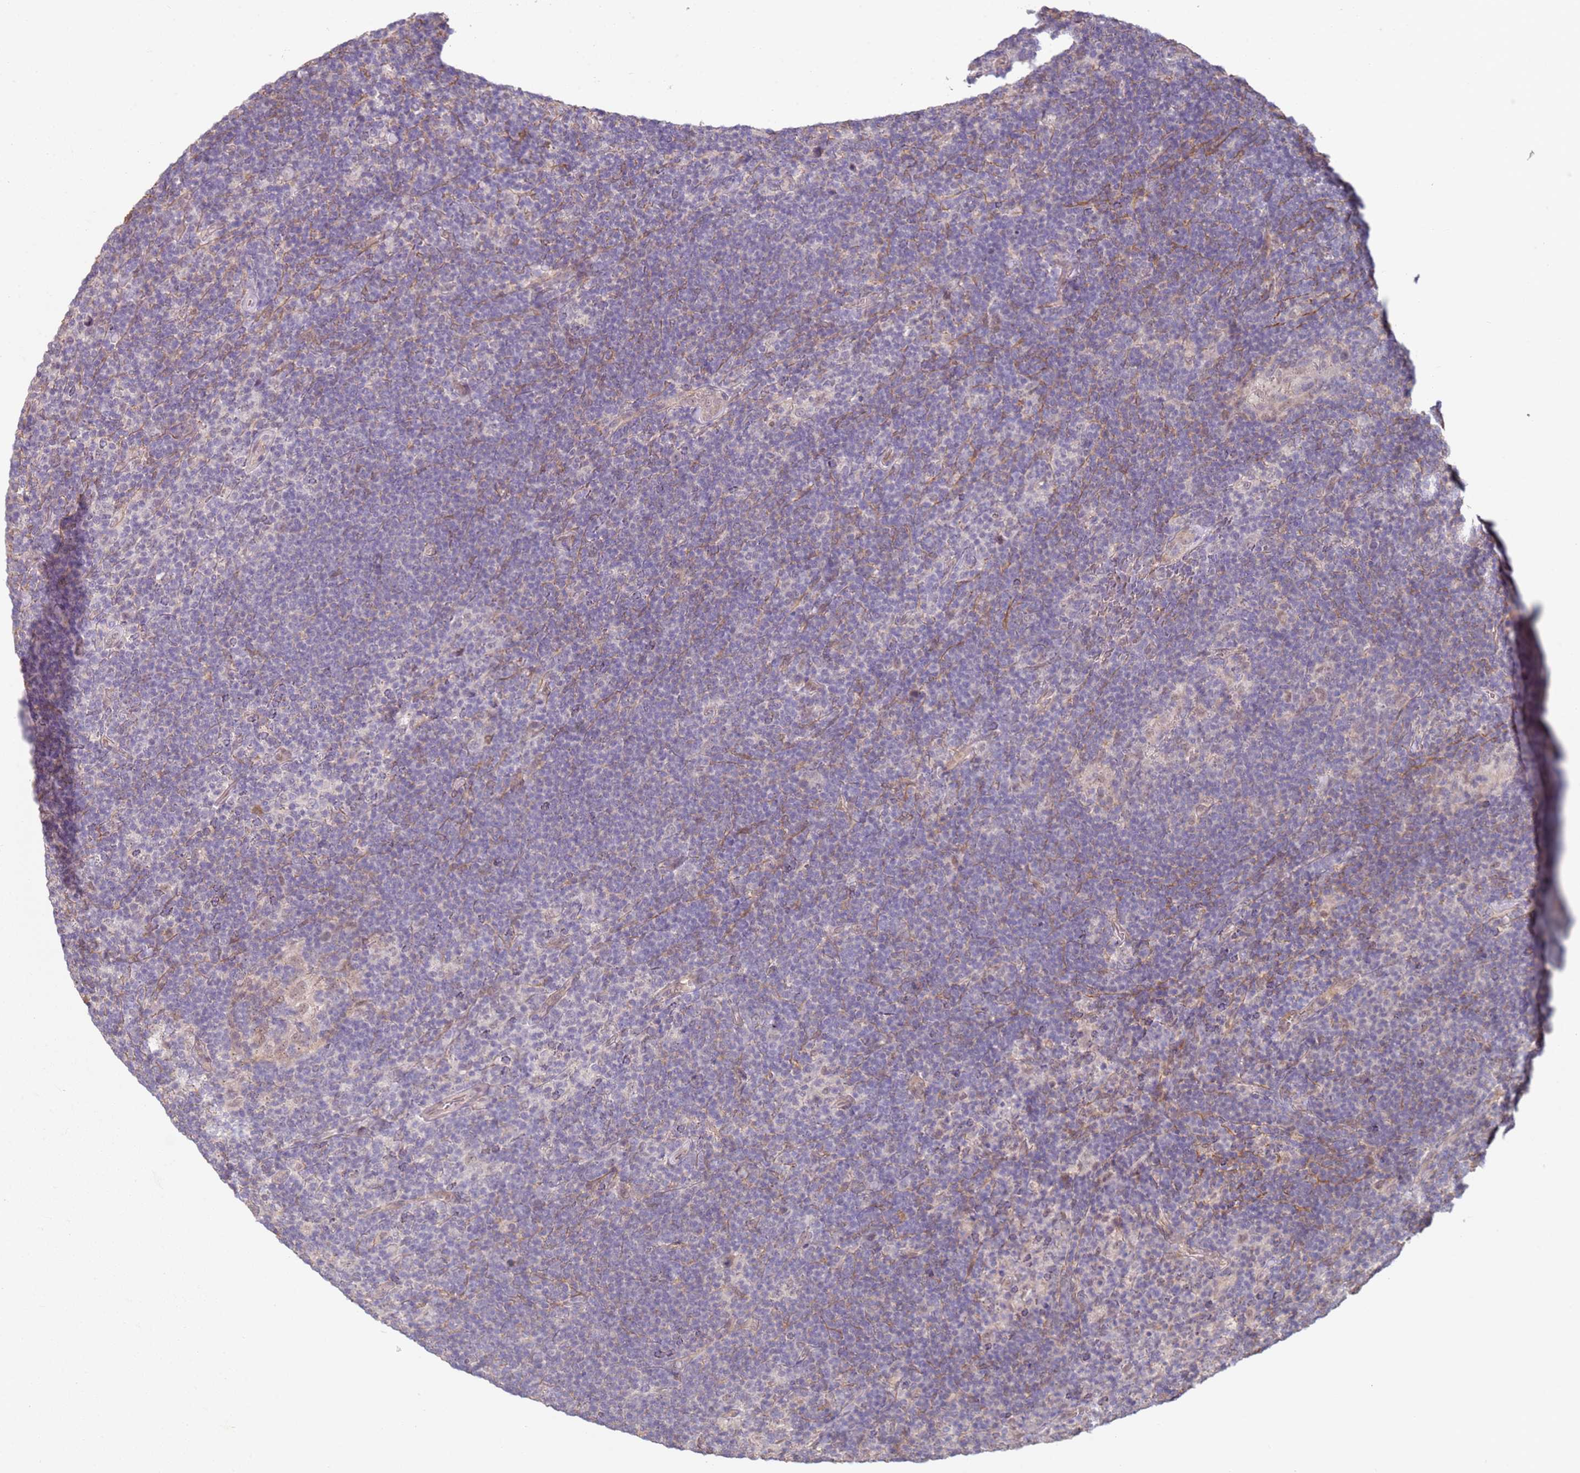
{"staining": {"intensity": "weak", "quantity": "<25%", "location": "nuclear"}, "tissue": "lymphoma", "cell_type": "Tumor cells", "image_type": "cancer", "snomed": [{"axis": "morphology", "description": "Hodgkin's disease, NOS"}, {"axis": "topography", "description": "Lymph node"}], "caption": "Tumor cells show no significant positivity in Hodgkin's disease. The staining is performed using DAB (3,3'-diaminobenzidine) brown chromogen with nuclei counter-stained in using hematoxylin.", "gene": "WDR93", "patient": {"sex": "female", "age": 57}}